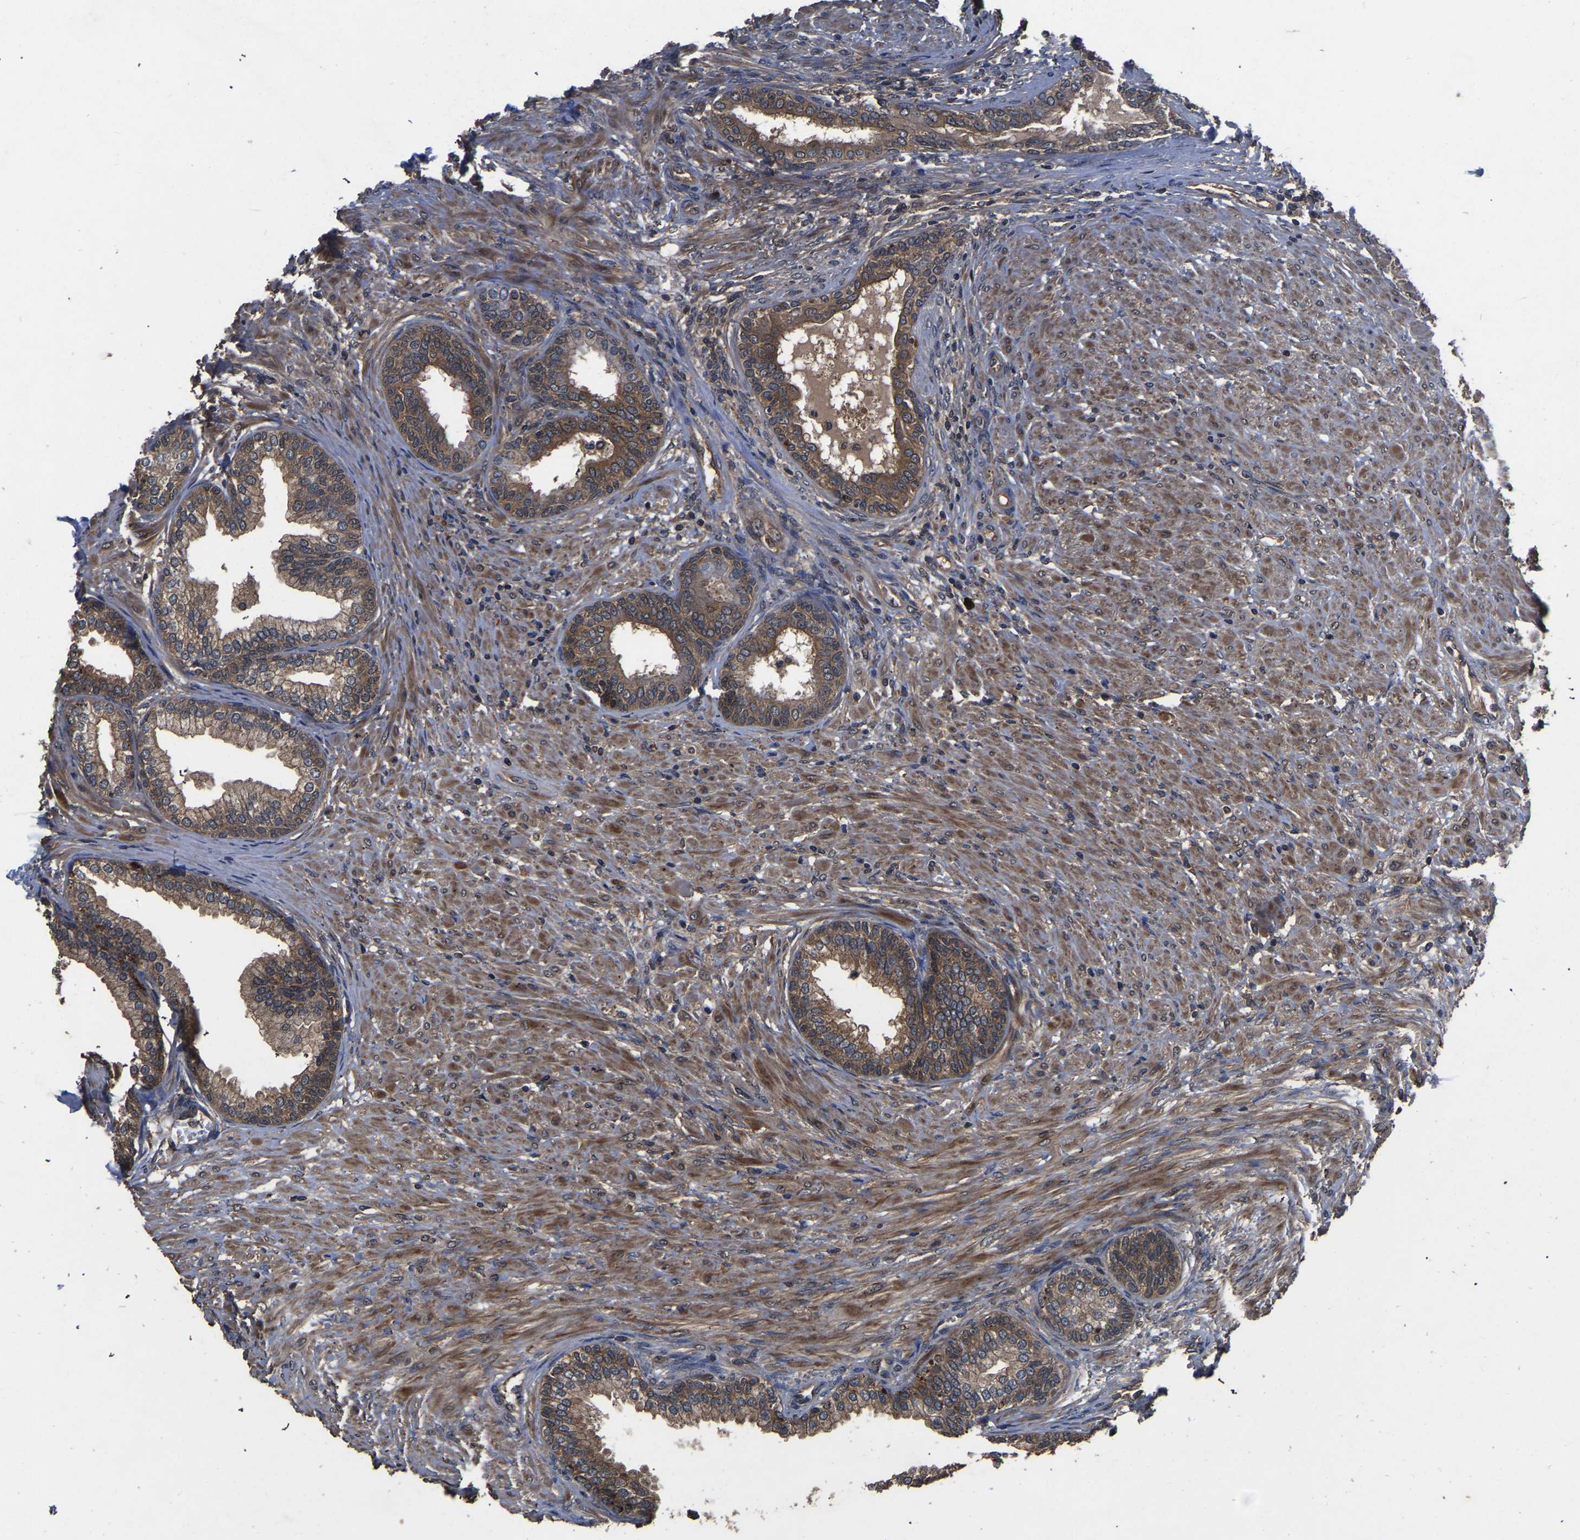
{"staining": {"intensity": "moderate", "quantity": ">75%", "location": "cytoplasmic/membranous"}, "tissue": "prostate", "cell_type": "Glandular cells", "image_type": "normal", "snomed": [{"axis": "morphology", "description": "Normal tissue, NOS"}, {"axis": "topography", "description": "Prostate"}], "caption": "Immunohistochemical staining of benign prostate reveals medium levels of moderate cytoplasmic/membranous expression in about >75% of glandular cells. The protein is shown in brown color, while the nuclei are stained blue.", "gene": "CRYZL1", "patient": {"sex": "male", "age": 76}}